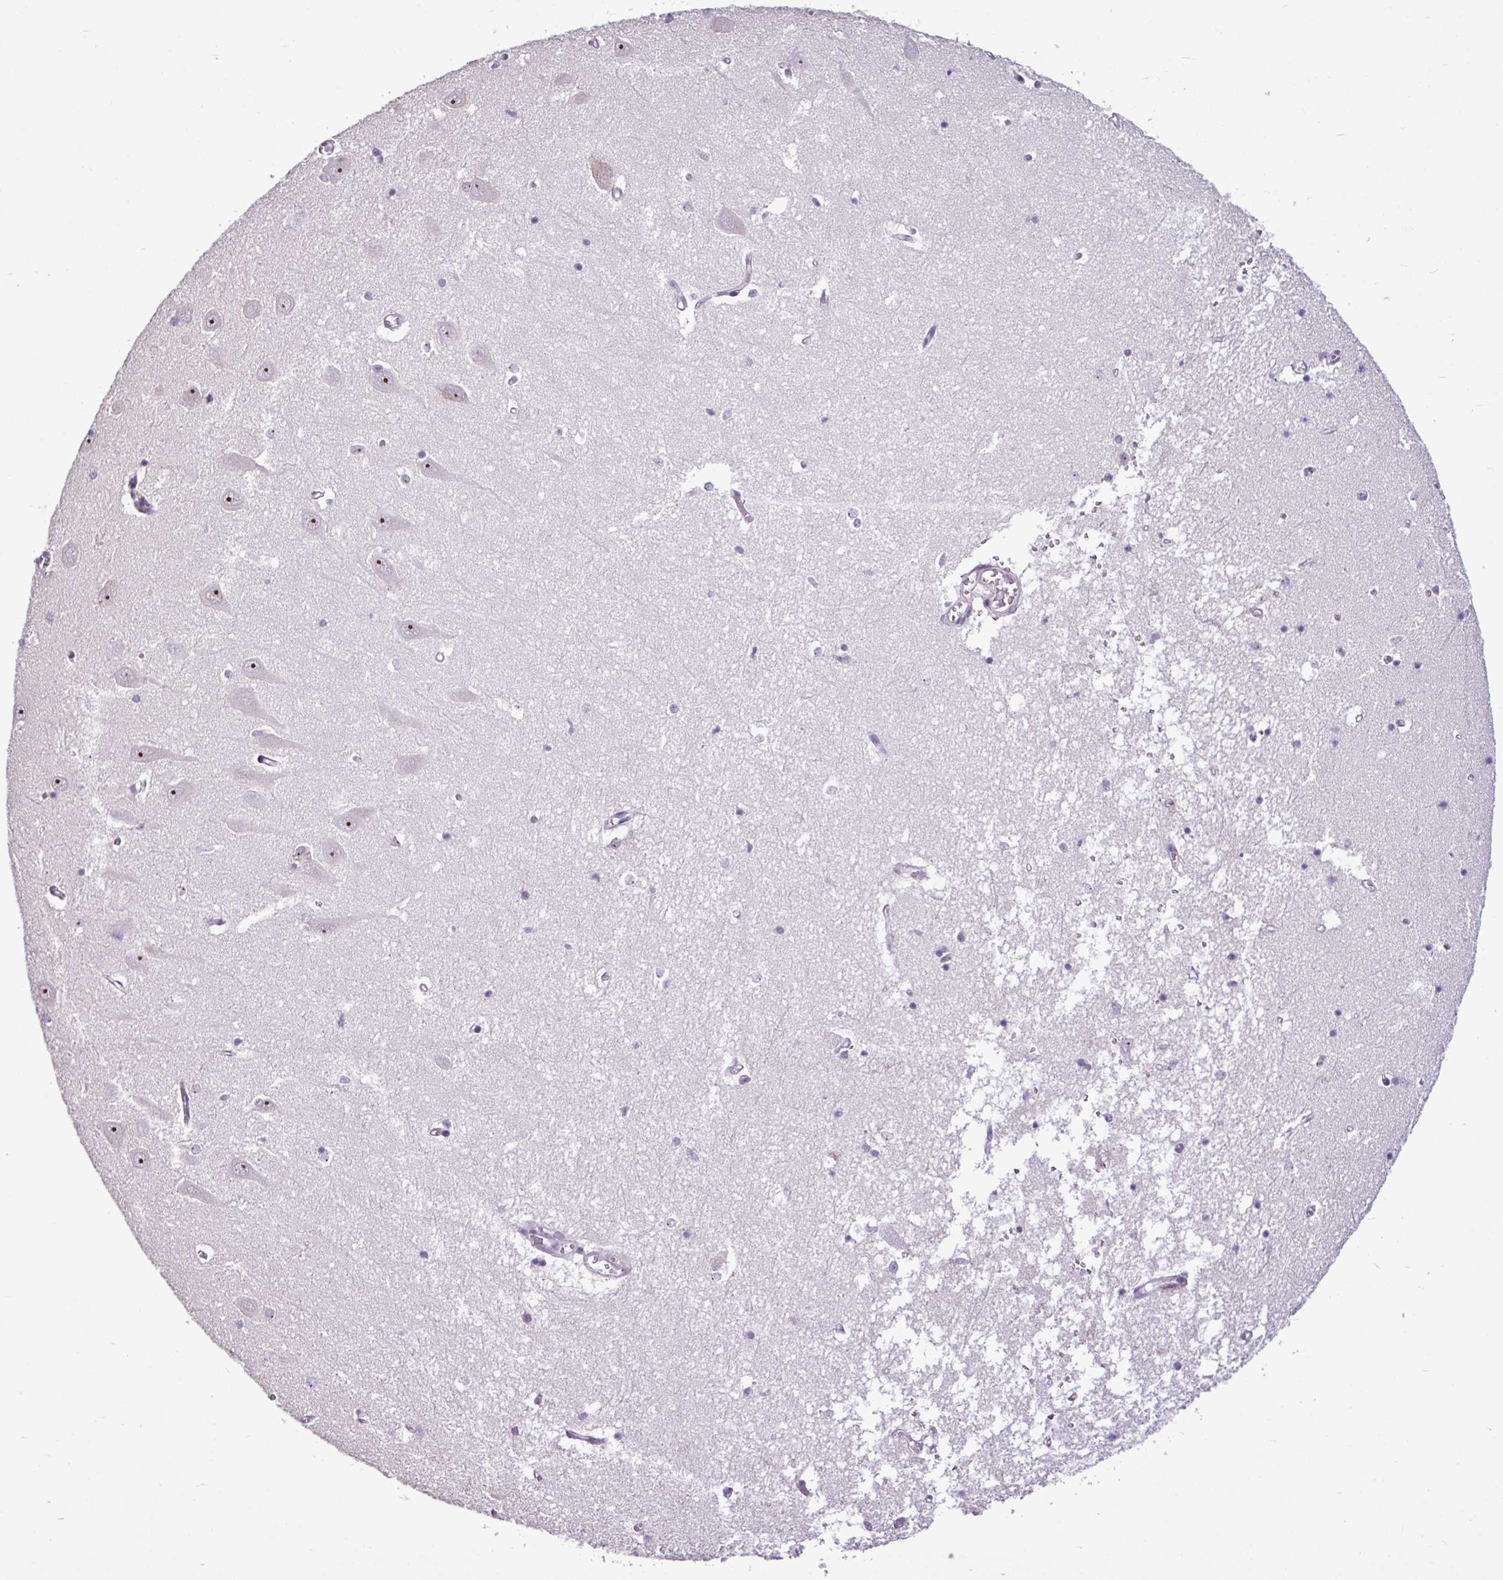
{"staining": {"intensity": "negative", "quantity": "none", "location": "none"}, "tissue": "hippocampus", "cell_type": "Glial cells", "image_type": "normal", "snomed": [{"axis": "morphology", "description": "Normal tissue, NOS"}, {"axis": "topography", "description": "Hippocampus"}], "caption": "Immunohistochemistry (IHC) of unremarkable hippocampus shows no expression in glial cells. The staining is performed using DAB (3,3'-diaminobenzidine) brown chromogen with nuclei counter-stained in using hematoxylin.", "gene": "UTP18", "patient": {"sex": "male", "age": 70}}